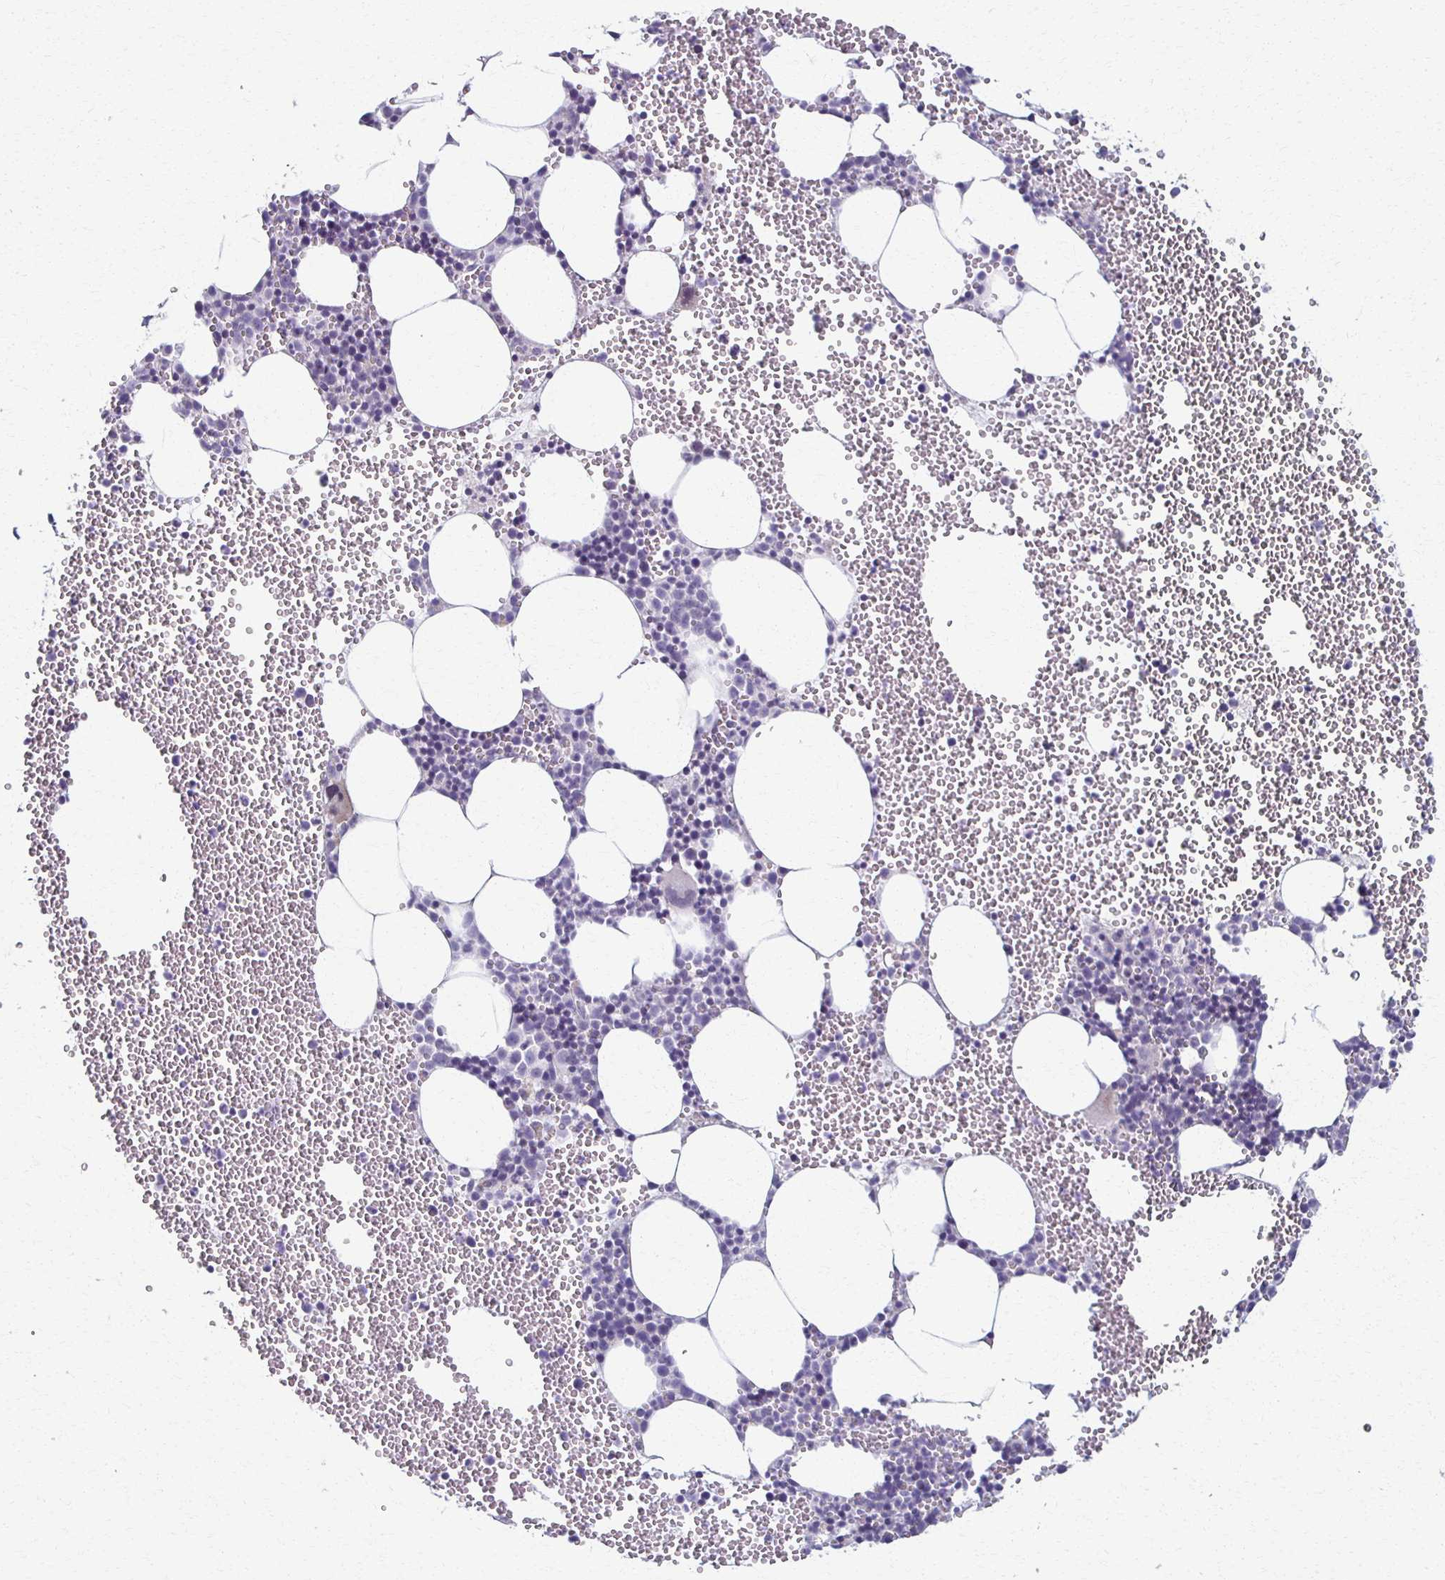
{"staining": {"intensity": "negative", "quantity": "none", "location": "none"}, "tissue": "bone marrow", "cell_type": "Hematopoietic cells", "image_type": "normal", "snomed": [{"axis": "morphology", "description": "Normal tissue, NOS"}, {"axis": "topography", "description": "Bone marrow"}], "caption": "The immunohistochemistry image has no significant expression in hematopoietic cells of bone marrow.", "gene": "FOXO4", "patient": {"sex": "female", "age": 80}}